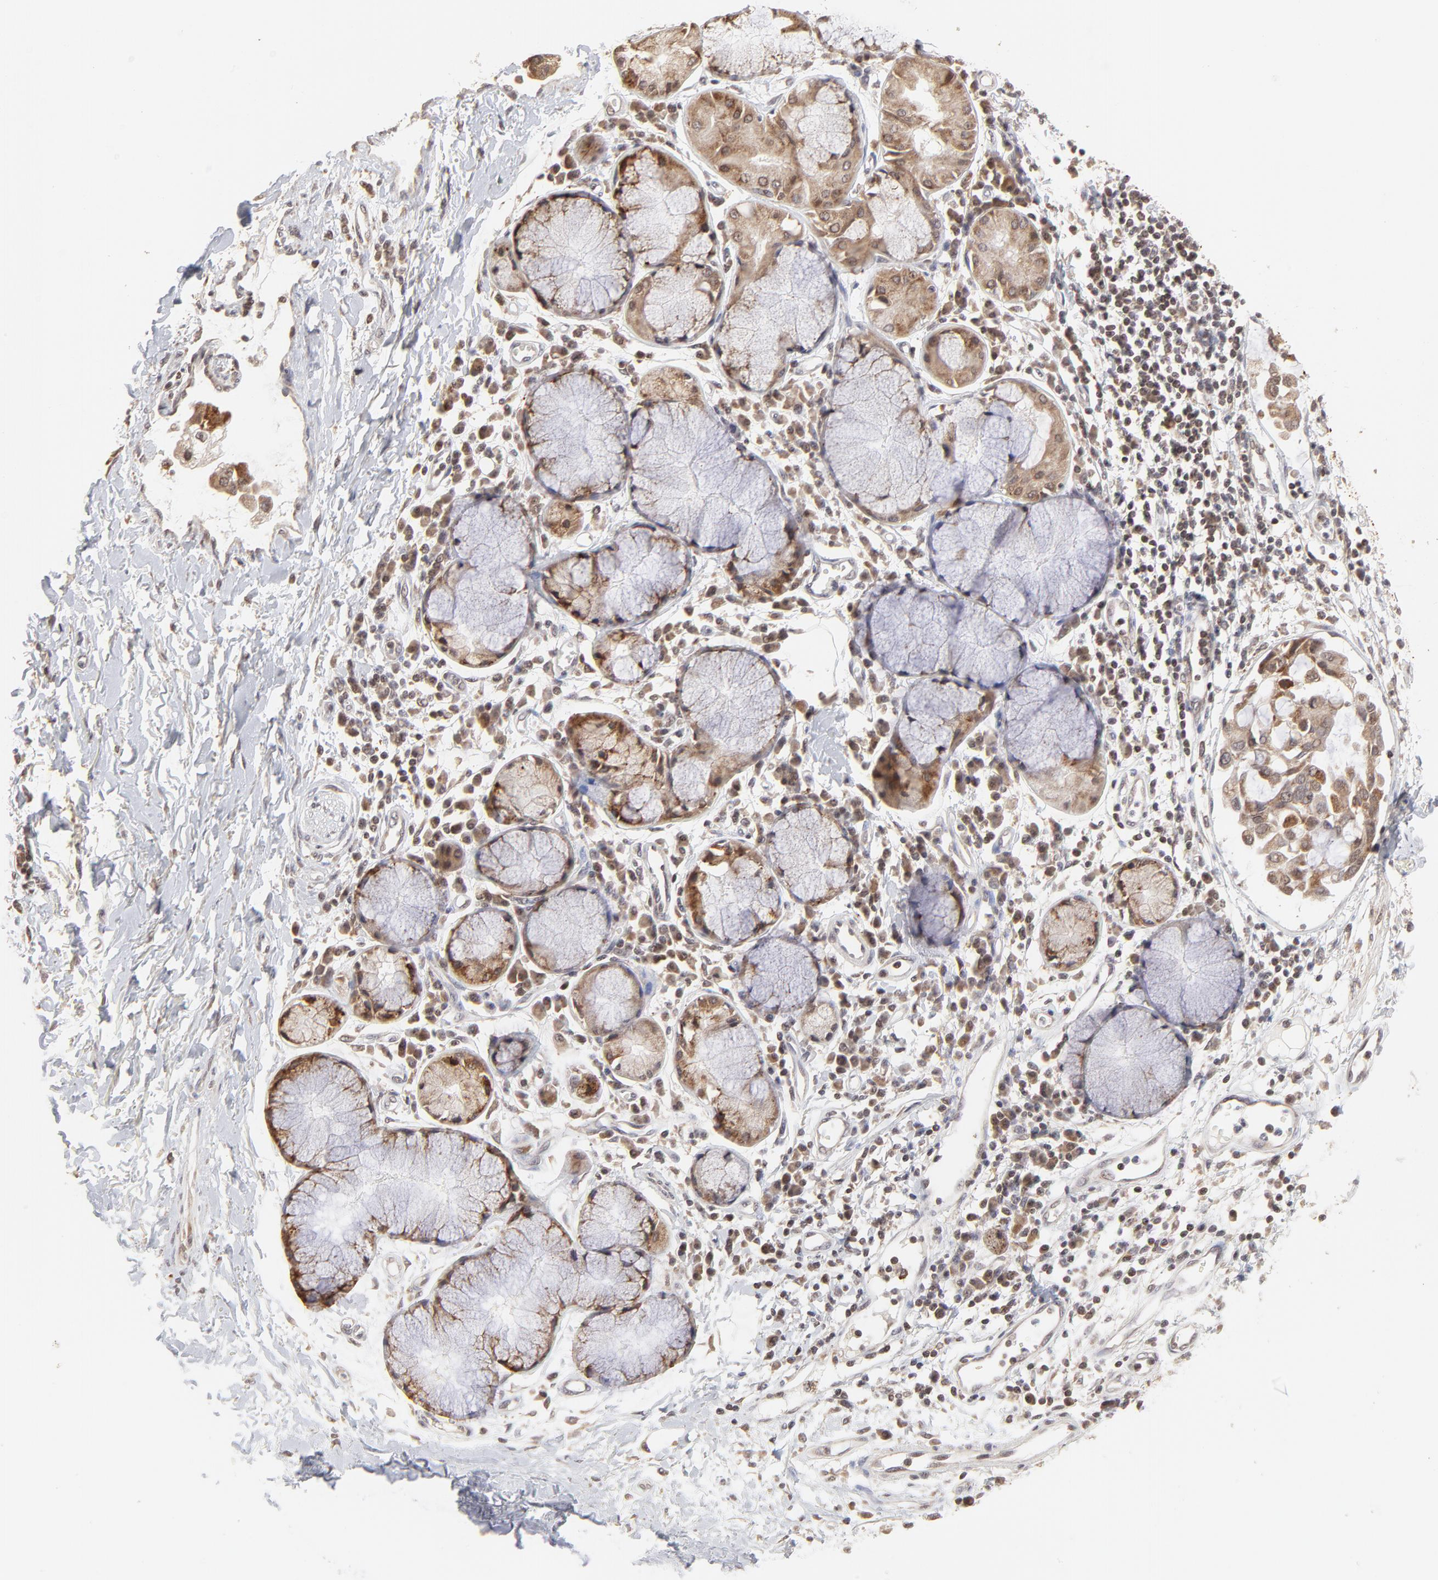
{"staining": {"intensity": "weak", "quantity": ">75%", "location": "nuclear"}, "tissue": "adipose tissue", "cell_type": "Adipocytes", "image_type": "normal", "snomed": [{"axis": "morphology", "description": "Normal tissue, NOS"}, {"axis": "morphology", "description": "Adenocarcinoma, NOS"}, {"axis": "topography", "description": "Cartilage tissue"}, {"axis": "topography", "description": "Bronchus"}, {"axis": "topography", "description": "Lung"}], "caption": "About >75% of adipocytes in unremarkable adipose tissue reveal weak nuclear protein staining as visualized by brown immunohistochemical staining.", "gene": "ARIH1", "patient": {"sex": "female", "age": 67}}